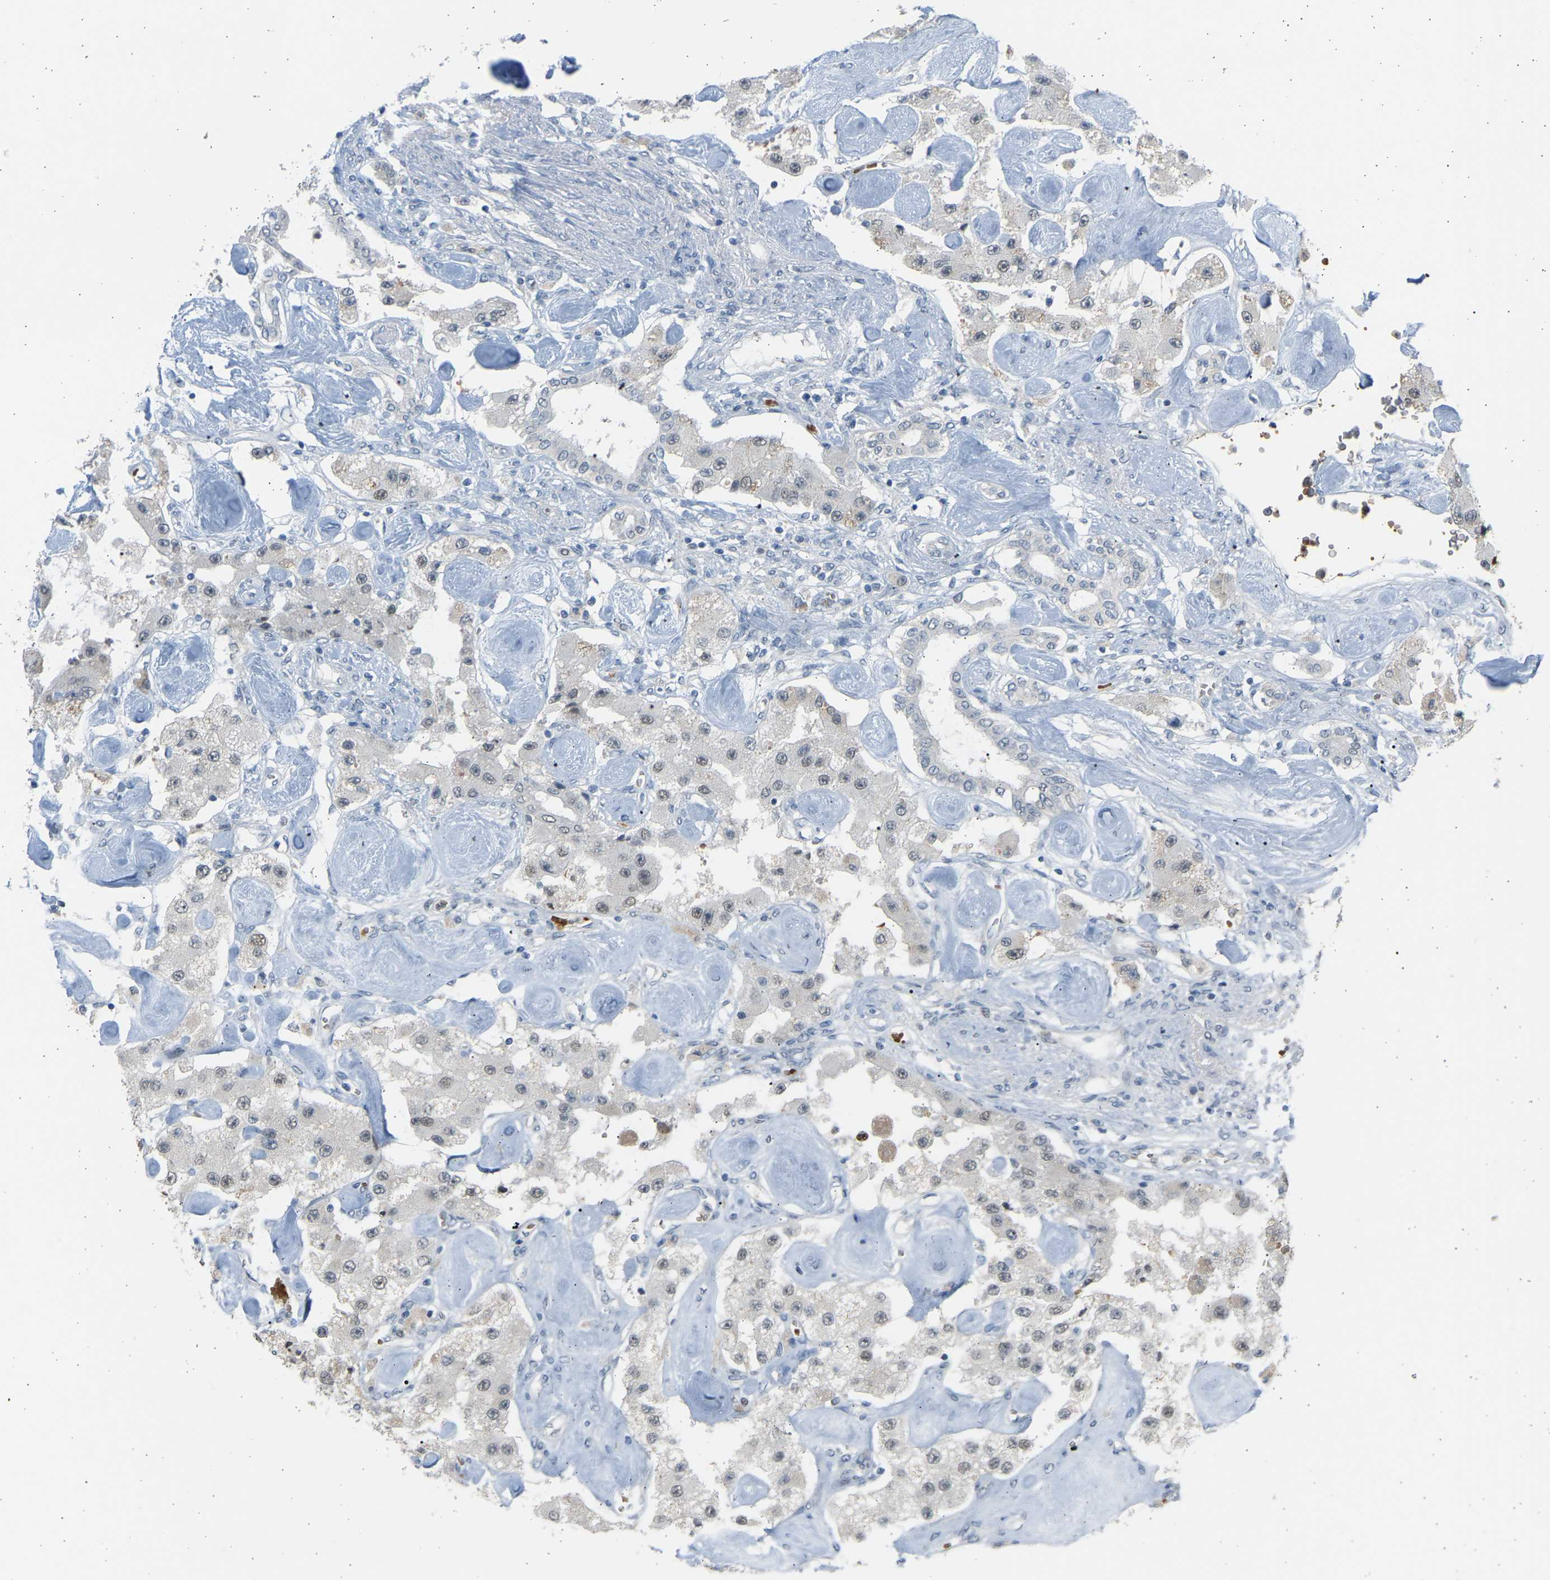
{"staining": {"intensity": "weak", "quantity": "<25%", "location": "nuclear"}, "tissue": "carcinoid", "cell_type": "Tumor cells", "image_type": "cancer", "snomed": [{"axis": "morphology", "description": "Carcinoid, malignant, NOS"}, {"axis": "topography", "description": "Pancreas"}], "caption": "Immunohistochemistry (IHC) of human carcinoid displays no expression in tumor cells.", "gene": "BIRC2", "patient": {"sex": "male", "age": 41}}